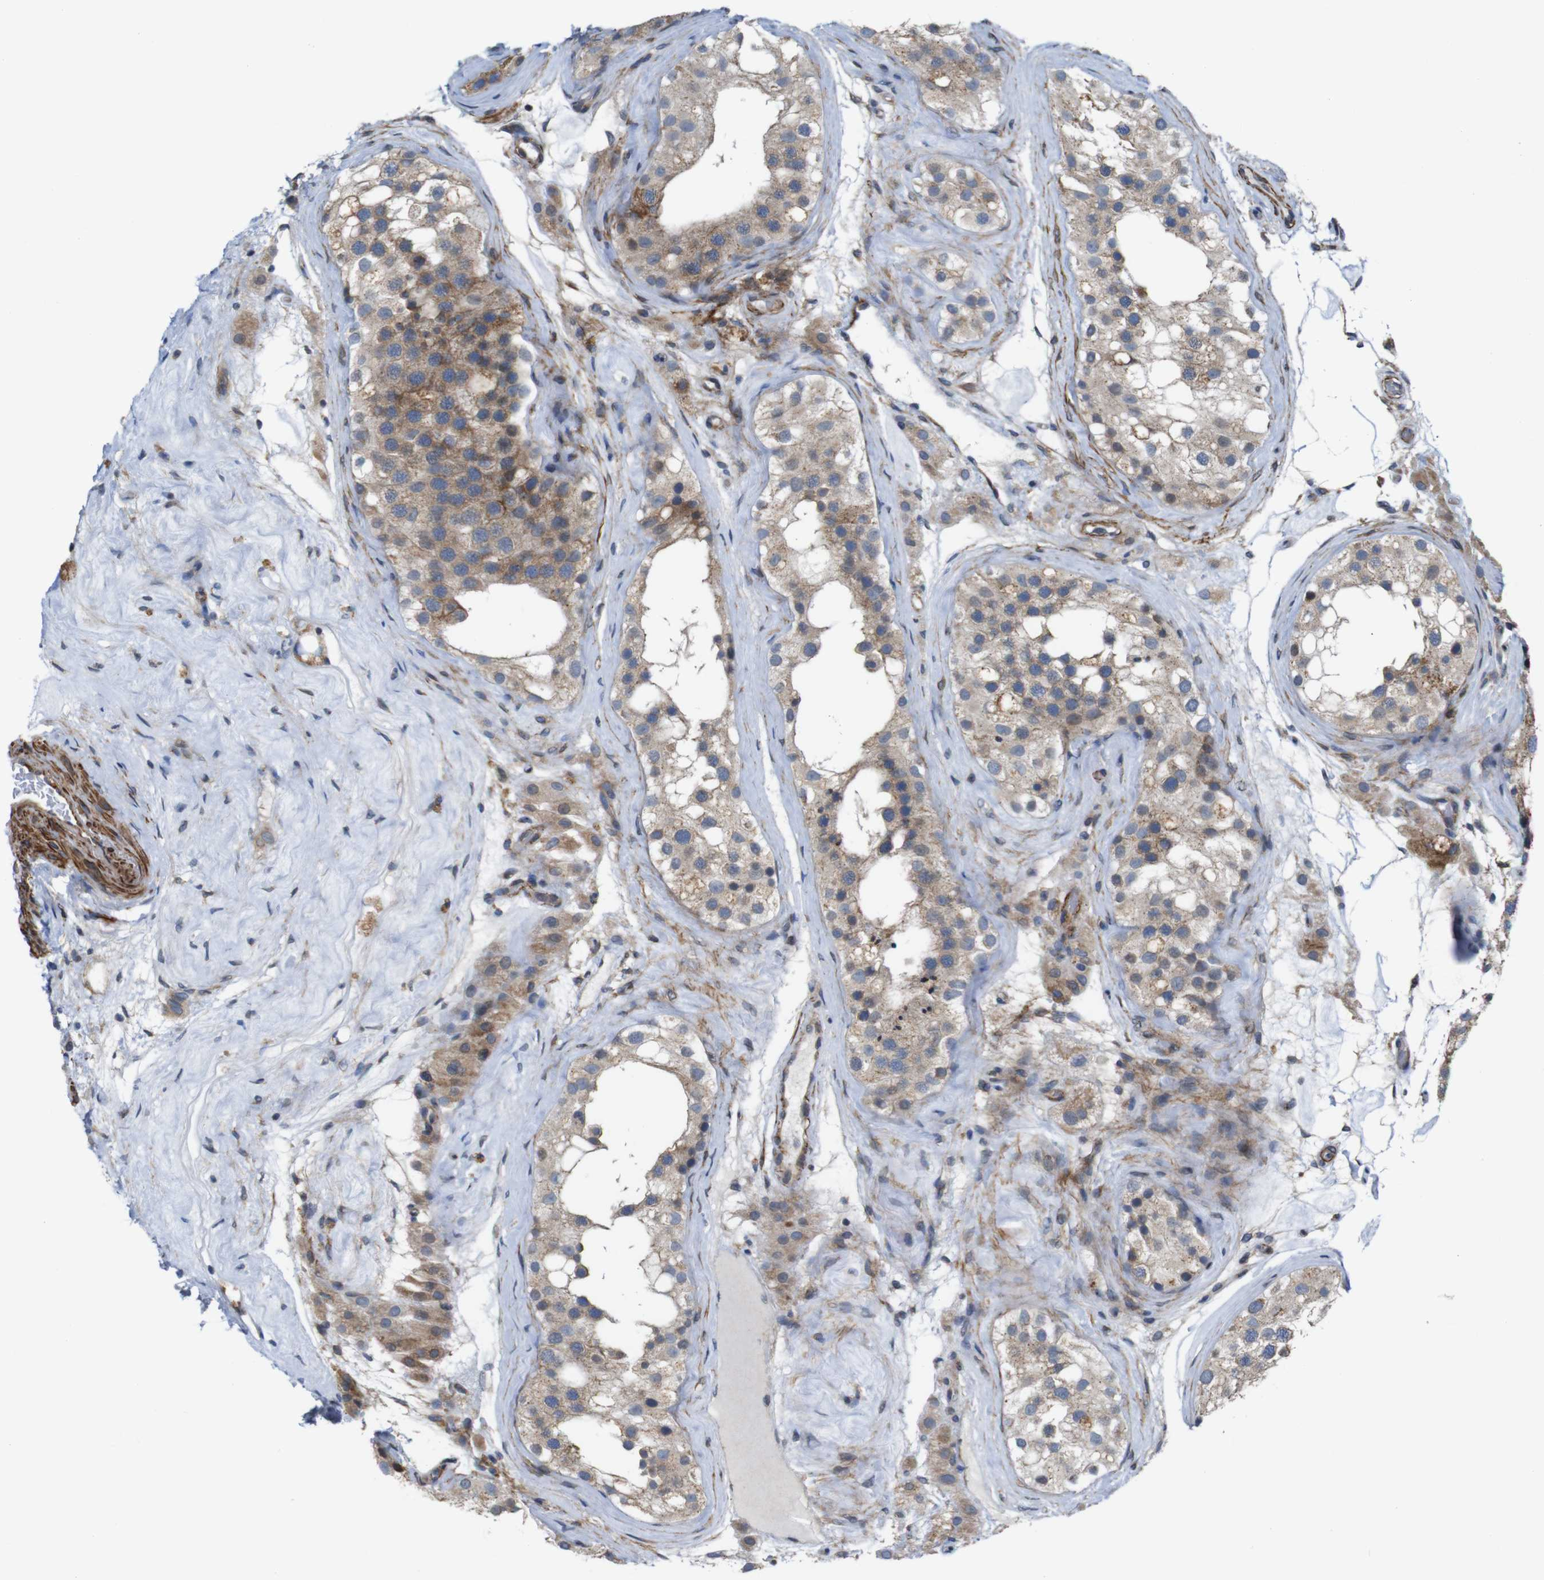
{"staining": {"intensity": "weak", "quantity": ">75%", "location": "cytoplasmic/membranous"}, "tissue": "testis", "cell_type": "Cells in seminiferous ducts", "image_type": "normal", "snomed": [{"axis": "morphology", "description": "Normal tissue, NOS"}, {"axis": "morphology", "description": "Seminoma, NOS"}, {"axis": "topography", "description": "Testis"}], "caption": "IHC micrograph of normal human testis stained for a protein (brown), which exhibits low levels of weak cytoplasmic/membranous expression in approximately >75% of cells in seminiferous ducts.", "gene": "GGT7", "patient": {"sex": "male", "age": 71}}